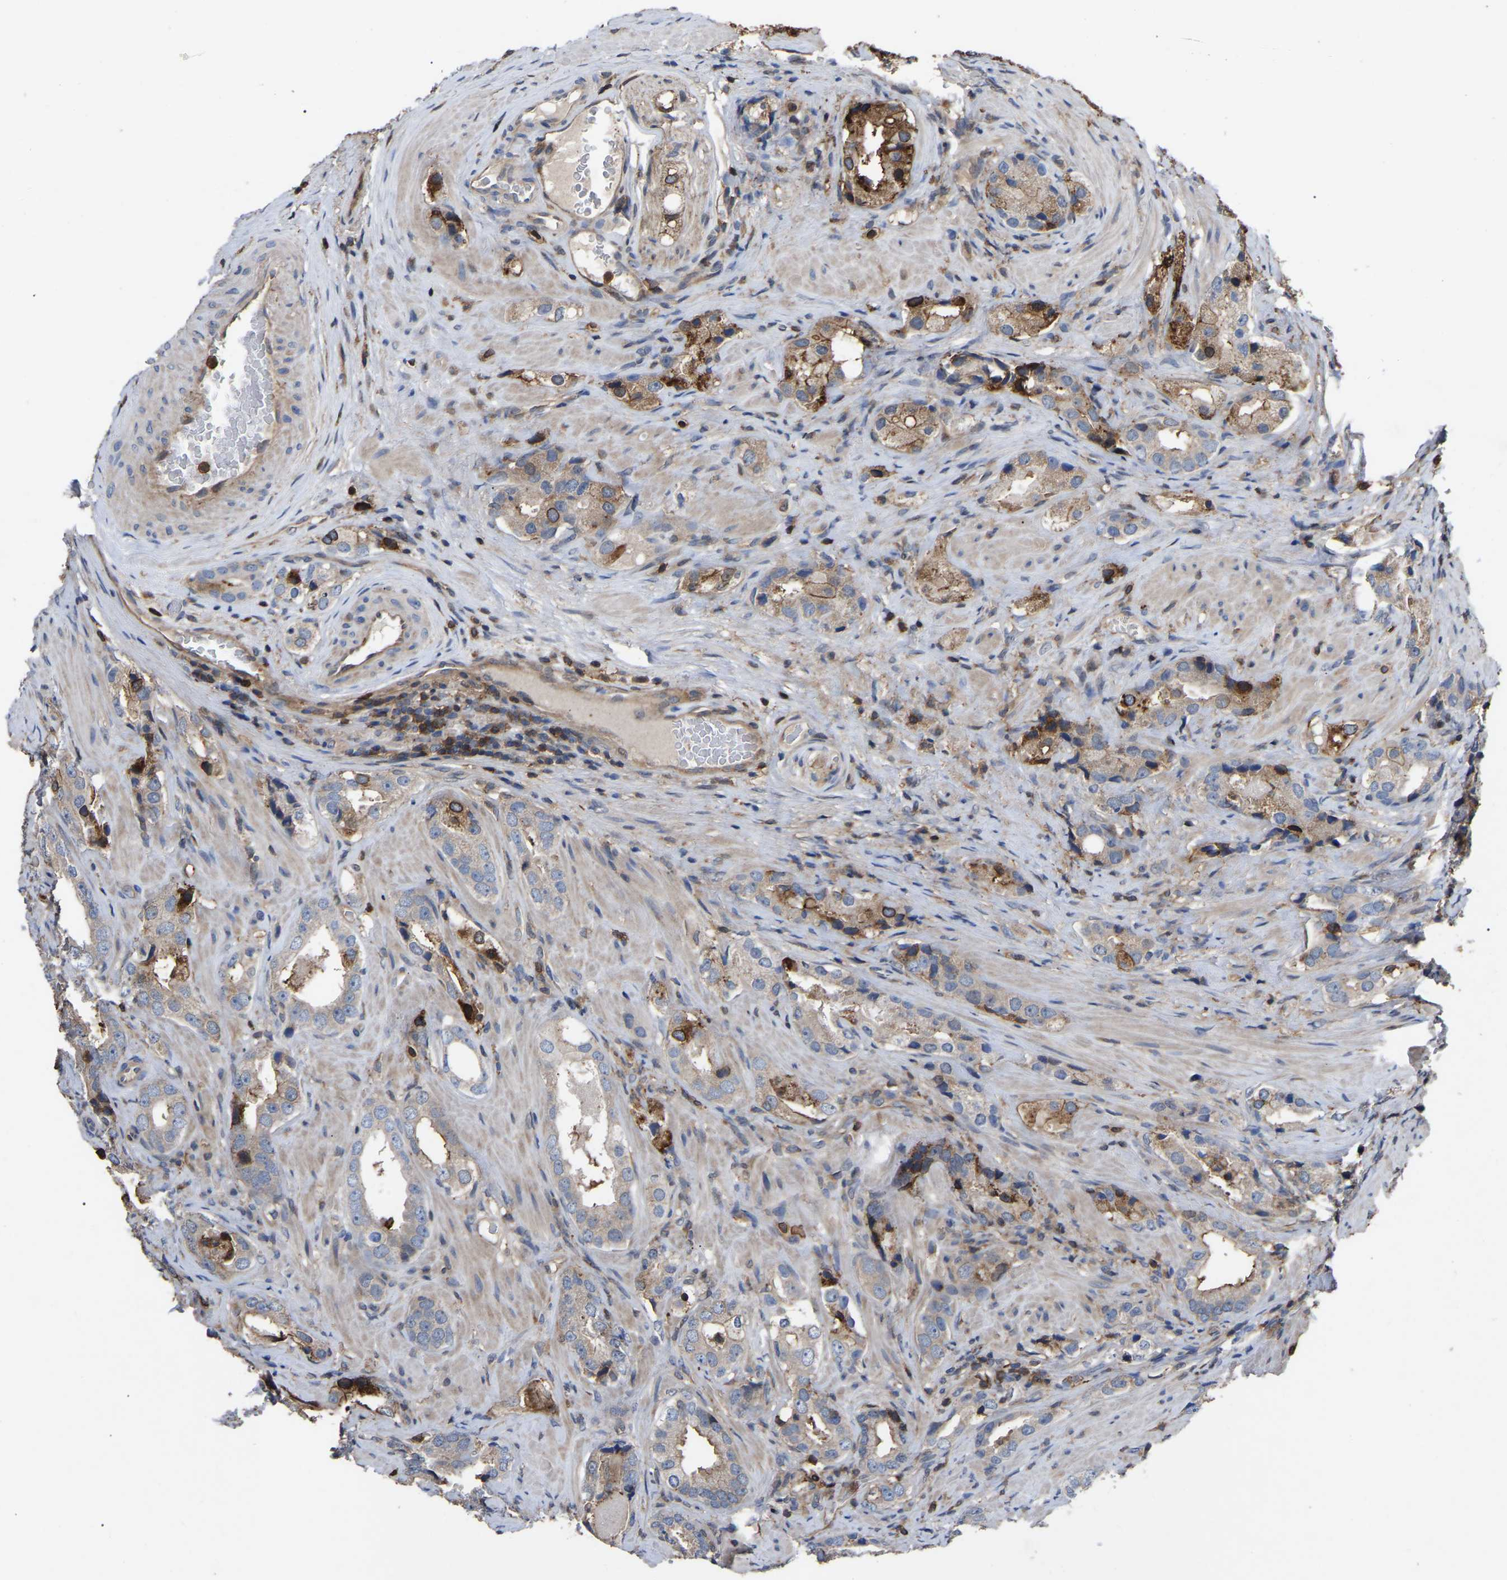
{"staining": {"intensity": "moderate", "quantity": ">75%", "location": "cytoplasmic/membranous"}, "tissue": "prostate cancer", "cell_type": "Tumor cells", "image_type": "cancer", "snomed": [{"axis": "morphology", "description": "Adenocarcinoma, High grade"}, {"axis": "topography", "description": "Prostate"}], "caption": "Human high-grade adenocarcinoma (prostate) stained for a protein (brown) demonstrates moderate cytoplasmic/membranous positive staining in approximately >75% of tumor cells.", "gene": "CIT", "patient": {"sex": "male", "age": 63}}